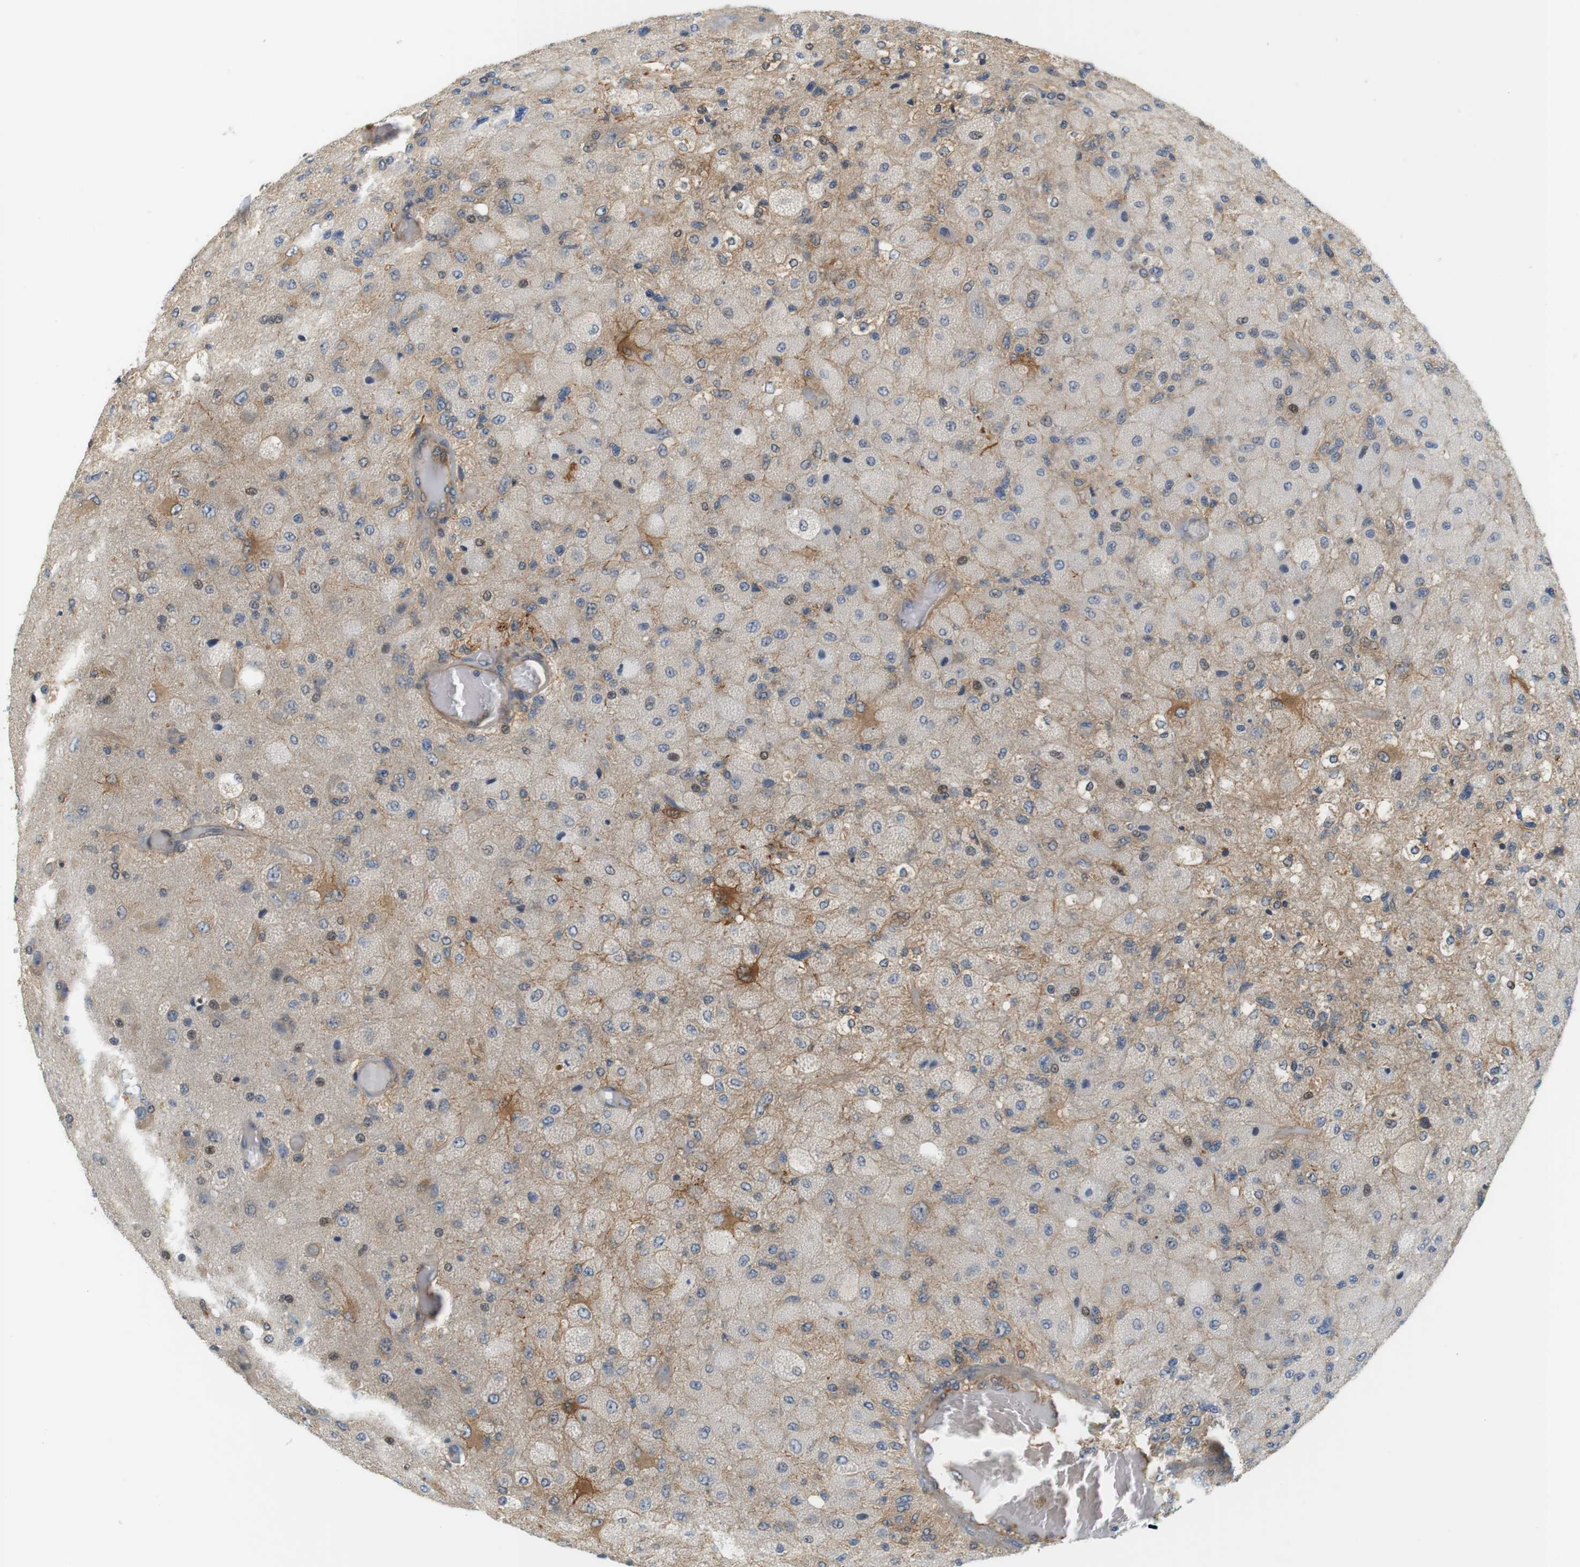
{"staining": {"intensity": "moderate", "quantity": "<25%", "location": "cytoplasmic/membranous"}, "tissue": "glioma", "cell_type": "Tumor cells", "image_type": "cancer", "snomed": [{"axis": "morphology", "description": "Normal tissue, NOS"}, {"axis": "morphology", "description": "Glioma, malignant, High grade"}, {"axis": "topography", "description": "Cerebral cortex"}], "caption": "A low amount of moderate cytoplasmic/membranous positivity is identified in about <25% of tumor cells in glioma tissue. Immunohistochemistry stains the protein of interest in brown and the nuclei are stained blue.", "gene": "SH3GLB1", "patient": {"sex": "male", "age": 77}}